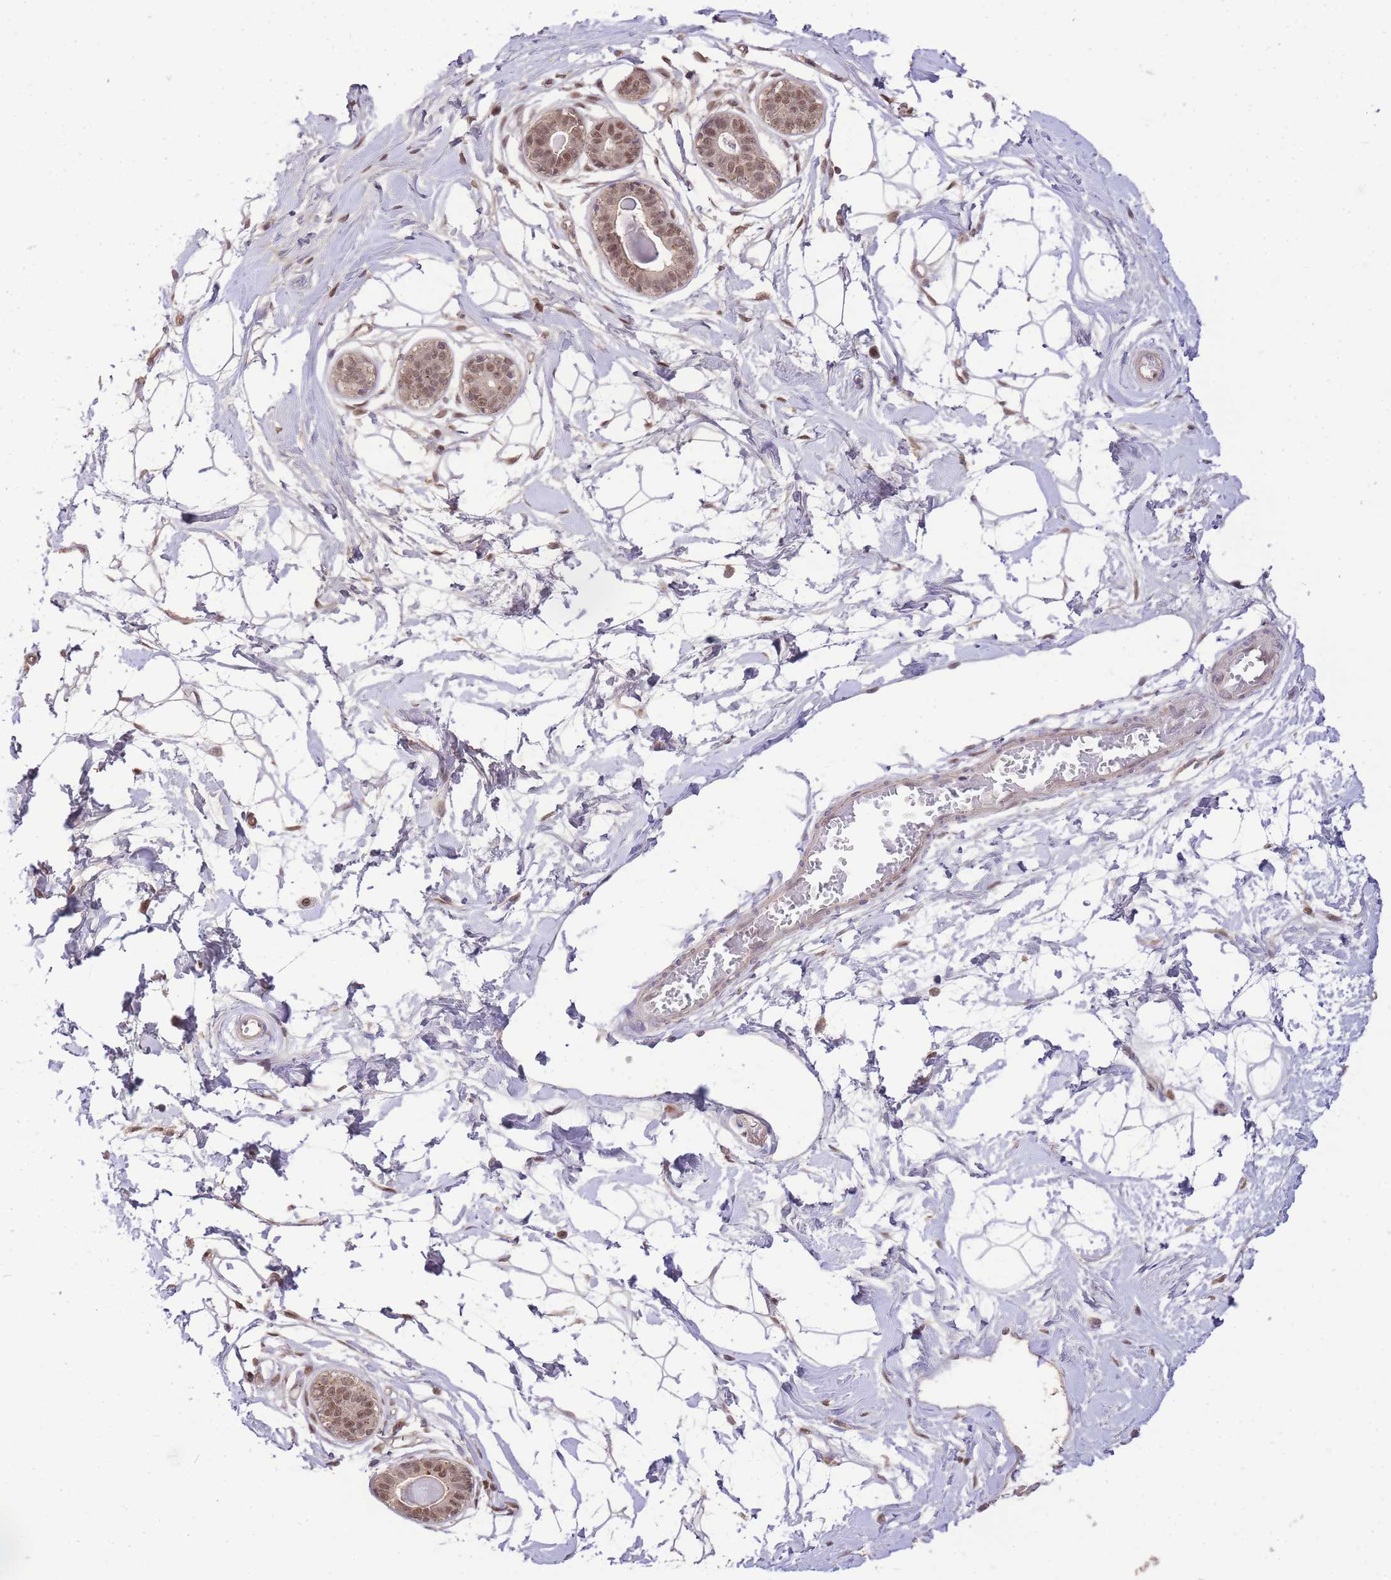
{"staining": {"intensity": "moderate", "quantity": ">75%", "location": "nuclear"}, "tissue": "breast", "cell_type": "Adipocytes", "image_type": "normal", "snomed": [{"axis": "morphology", "description": "Normal tissue, NOS"}, {"axis": "topography", "description": "Breast"}], "caption": "This histopathology image demonstrates benign breast stained with IHC to label a protein in brown. The nuclear of adipocytes show moderate positivity for the protein. Nuclei are counter-stained blue.", "gene": "UBXN7", "patient": {"sex": "female", "age": 45}}